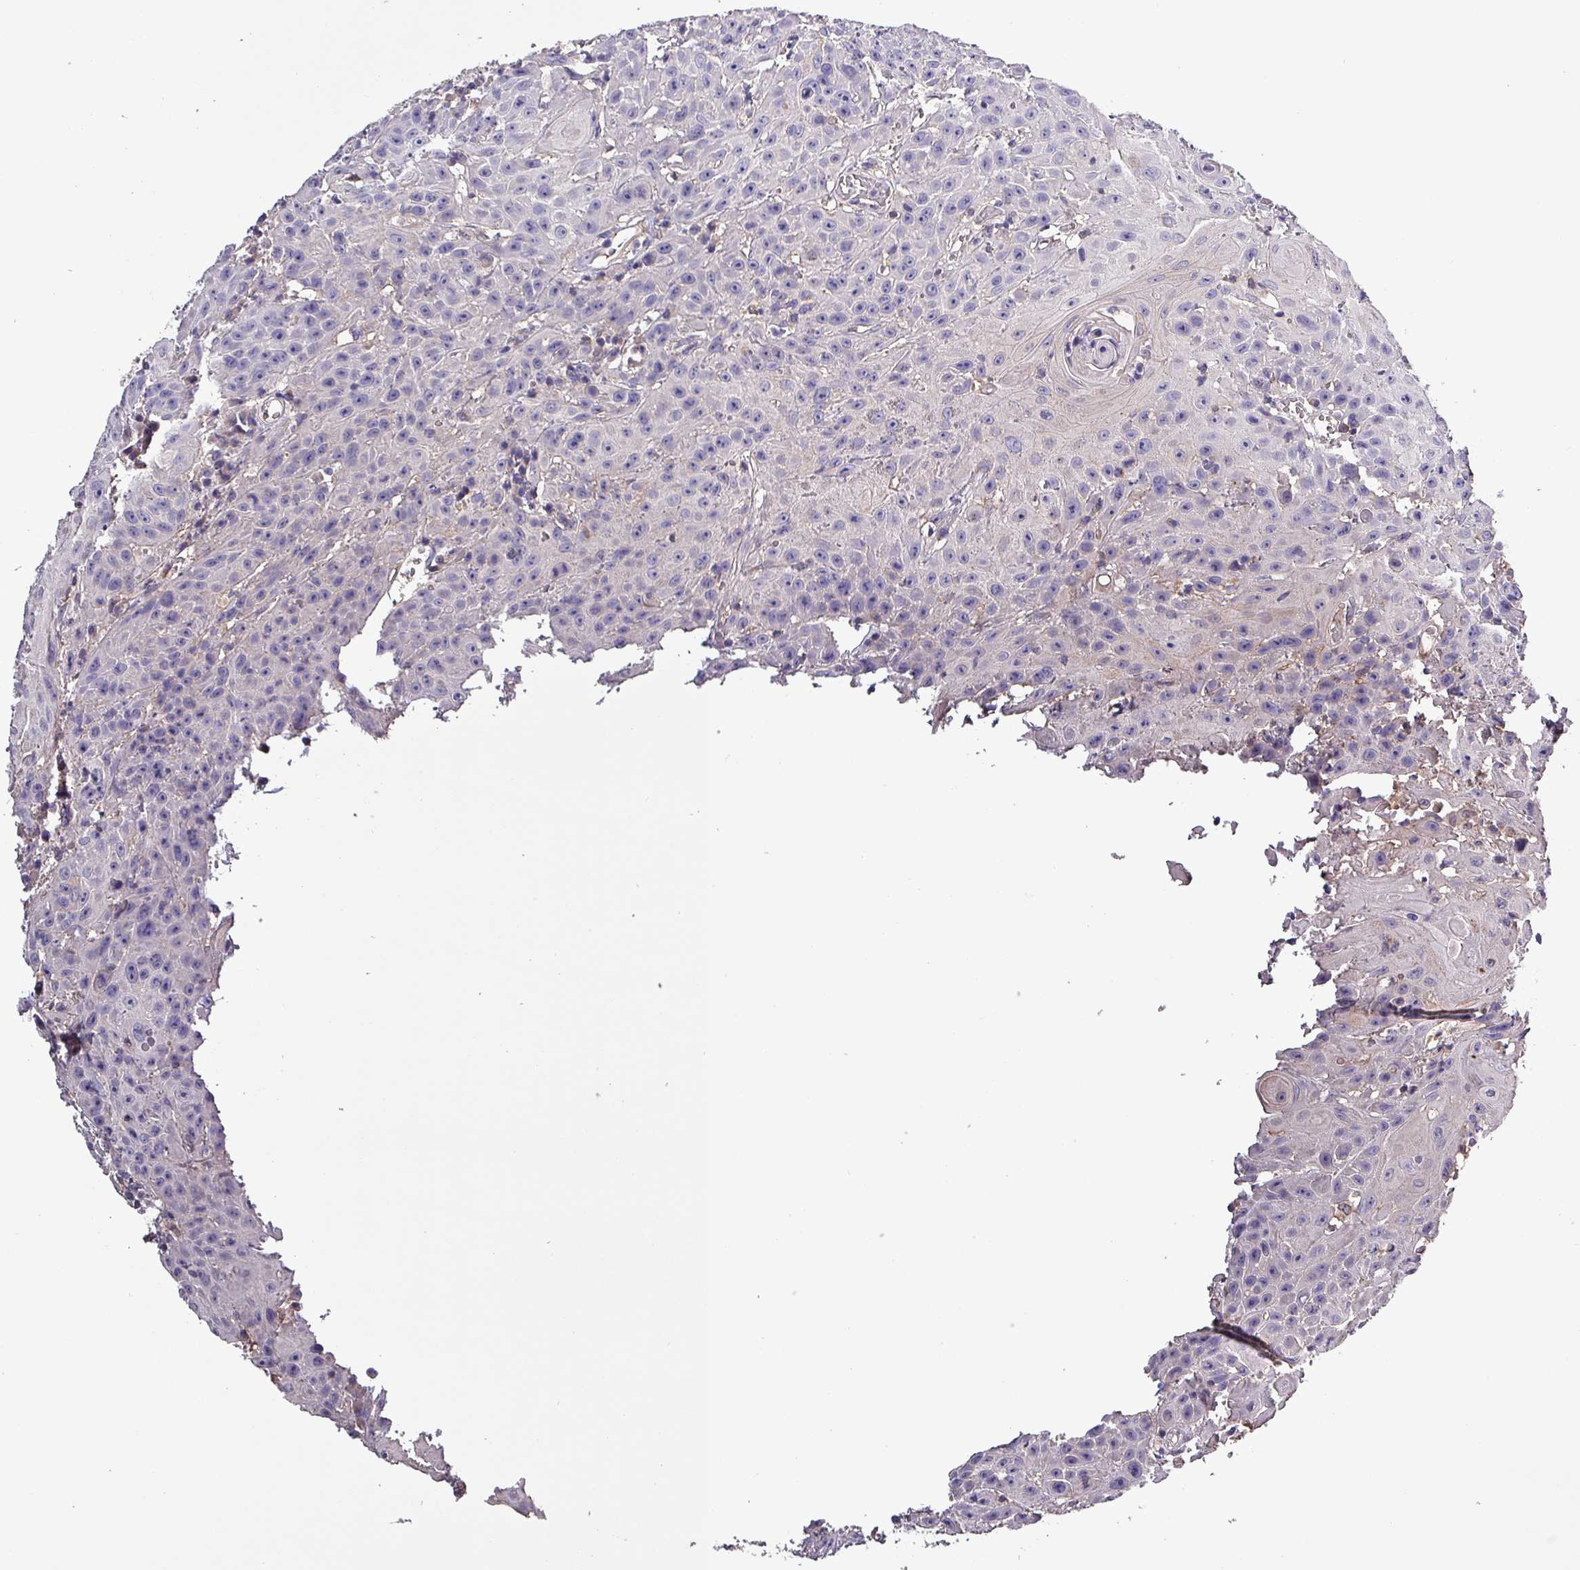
{"staining": {"intensity": "negative", "quantity": "none", "location": "none"}, "tissue": "head and neck cancer", "cell_type": "Tumor cells", "image_type": "cancer", "snomed": [{"axis": "morphology", "description": "Squamous cell carcinoma, NOS"}, {"axis": "topography", "description": "Skin"}, {"axis": "topography", "description": "Head-Neck"}], "caption": "Immunohistochemistry (IHC) micrograph of head and neck cancer (squamous cell carcinoma) stained for a protein (brown), which displays no positivity in tumor cells. (DAB IHC, high magnification).", "gene": "HTRA4", "patient": {"sex": "male", "age": 80}}